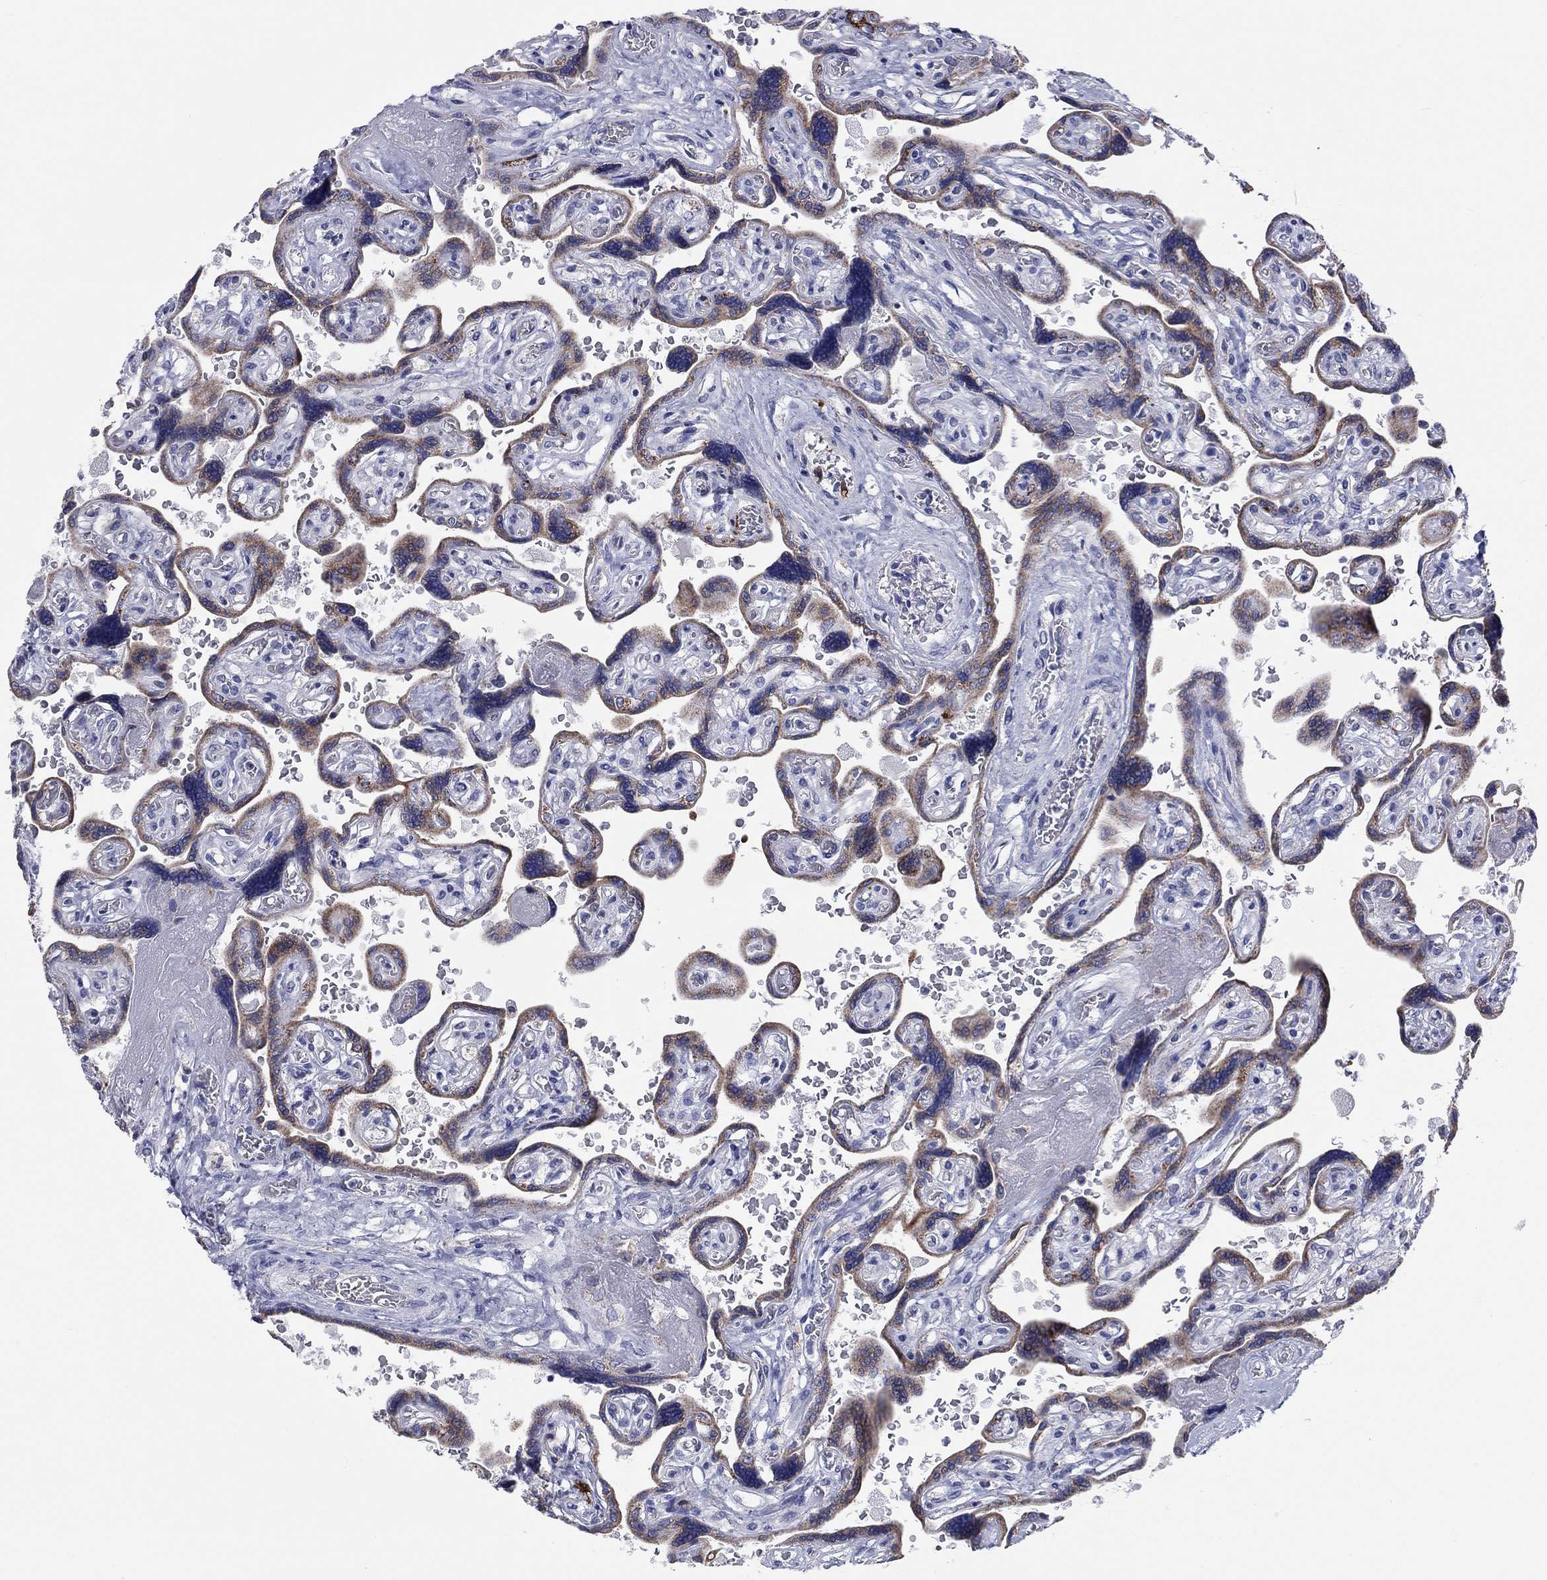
{"staining": {"intensity": "negative", "quantity": "none", "location": "none"}, "tissue": "placenta", "cell_type": "Decidual cells", "image_type": "normal", "snomed": [{"axis": "morphology", "description": "Normal tissue, NOS"}, {"axis": "topography", "description": "Placenta"}], "caption": "A high-resolution photomicrograph shows IHC staining of normal placenta, which displays no significant positivity in decidual cells. (DAB (3,3'-diaminobenzidine) IHC visualized using brightfield microscopy, high magnification).", "gene": "MGST3", "patient": {"sex": "female", "age": 32}}